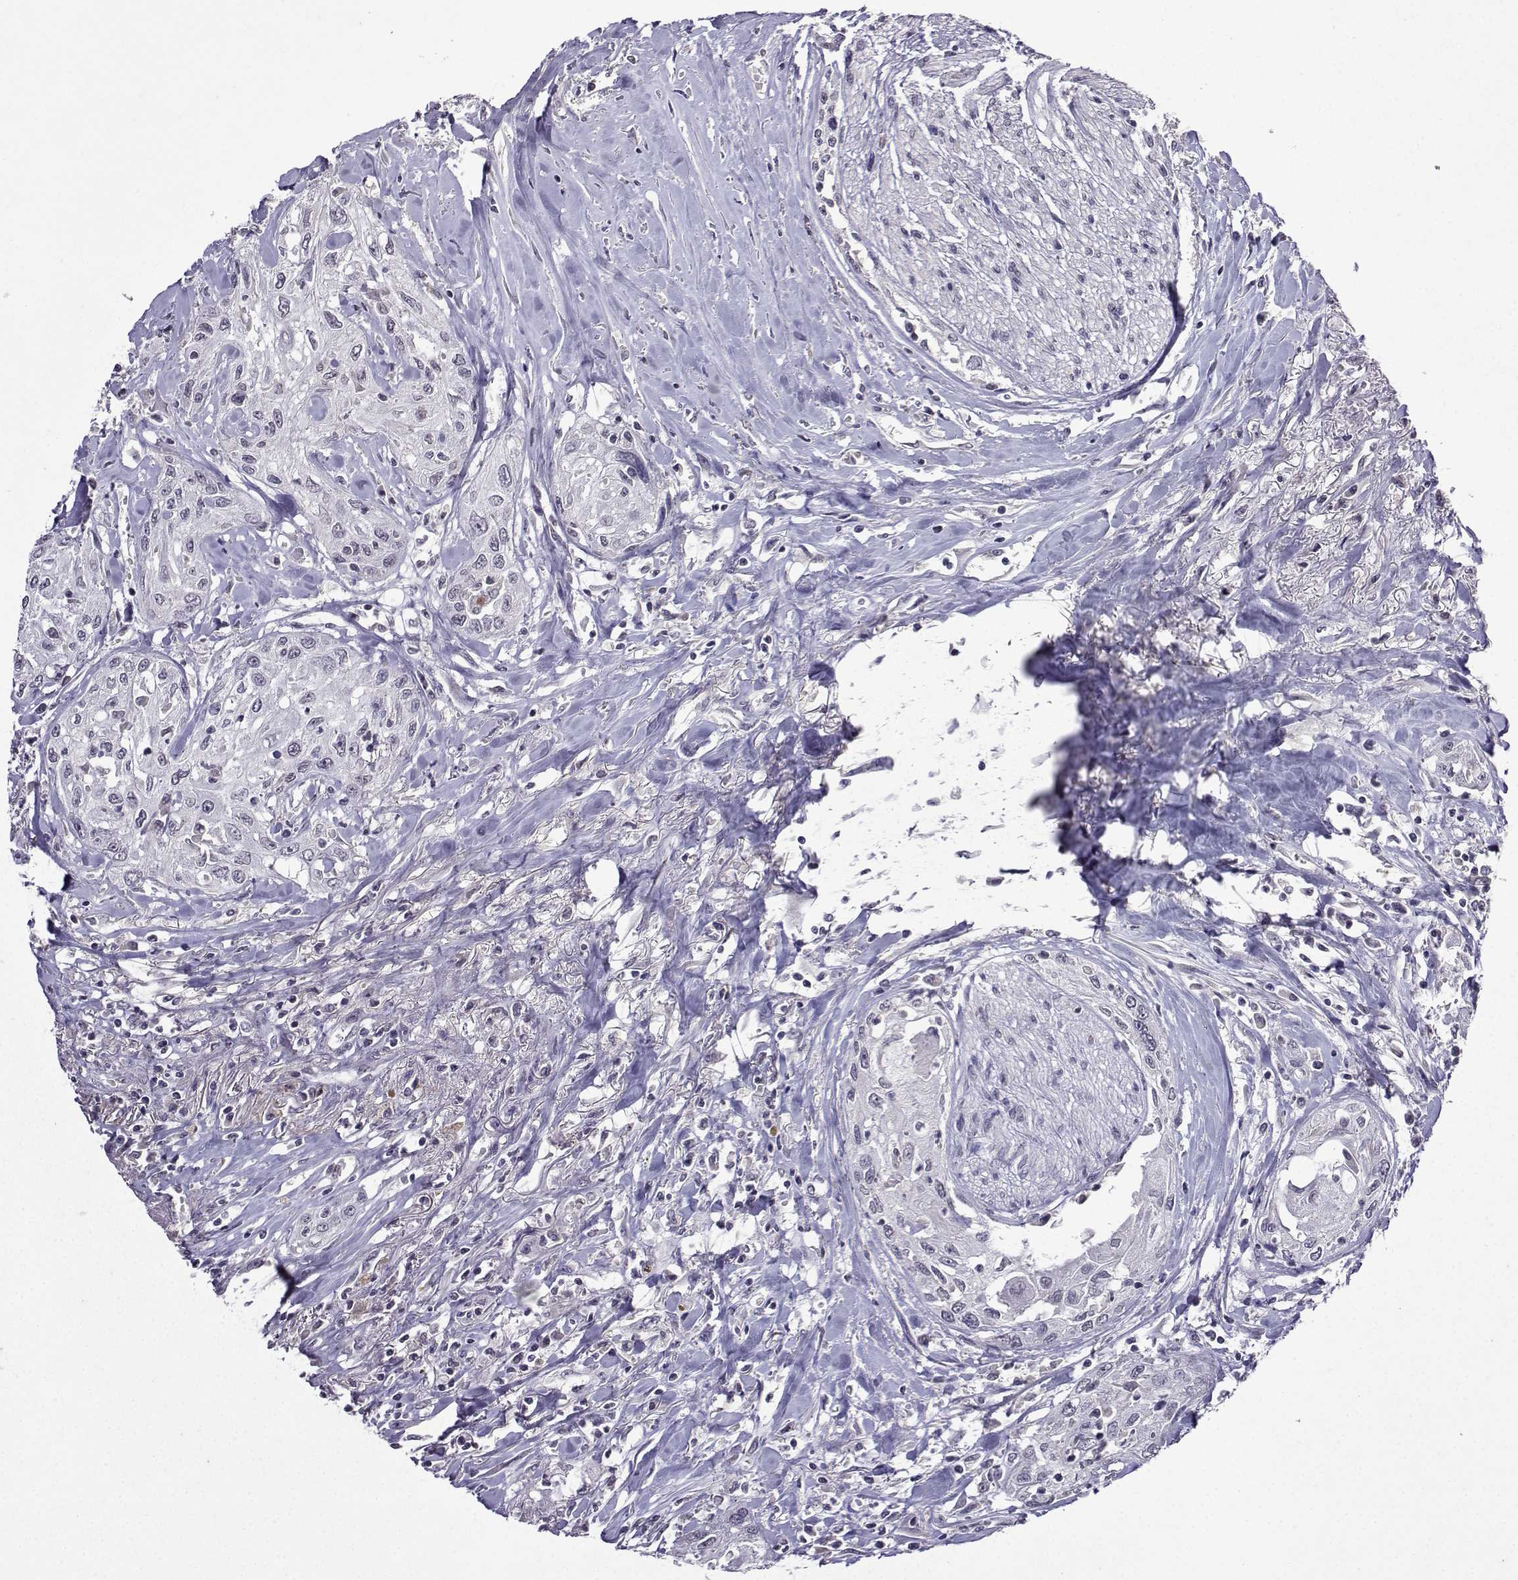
{"staining": {"intensity": "negative", "quantity": "none", "location": "none"}, "tissue": "head and neck cancer", "cell_type": "Tumor cells", "image_type": "cancer", "snomed": [{"axis": "morphology", "description": "Normal tissue, NOS"}, {"axis": "morphology", "description": "Squamous cell carcinoma, NOS"}, {"axis": "topography", "description": "Oral tissue"}, {"axis": "topography", "description": "Peripheral nerve tissue"}, {"axis": "topography", "description": "Head-Neck"}], "caption": "Tumor cells are negative for protein expression in human head and neck squamous cell carcinoma. (DAB (3,3'-diaminobenzidine) IHC visualized using brightfield microscopy, high magnification).", "gene": "CCL28", "patient": {"sex": "female", "age": 59}}